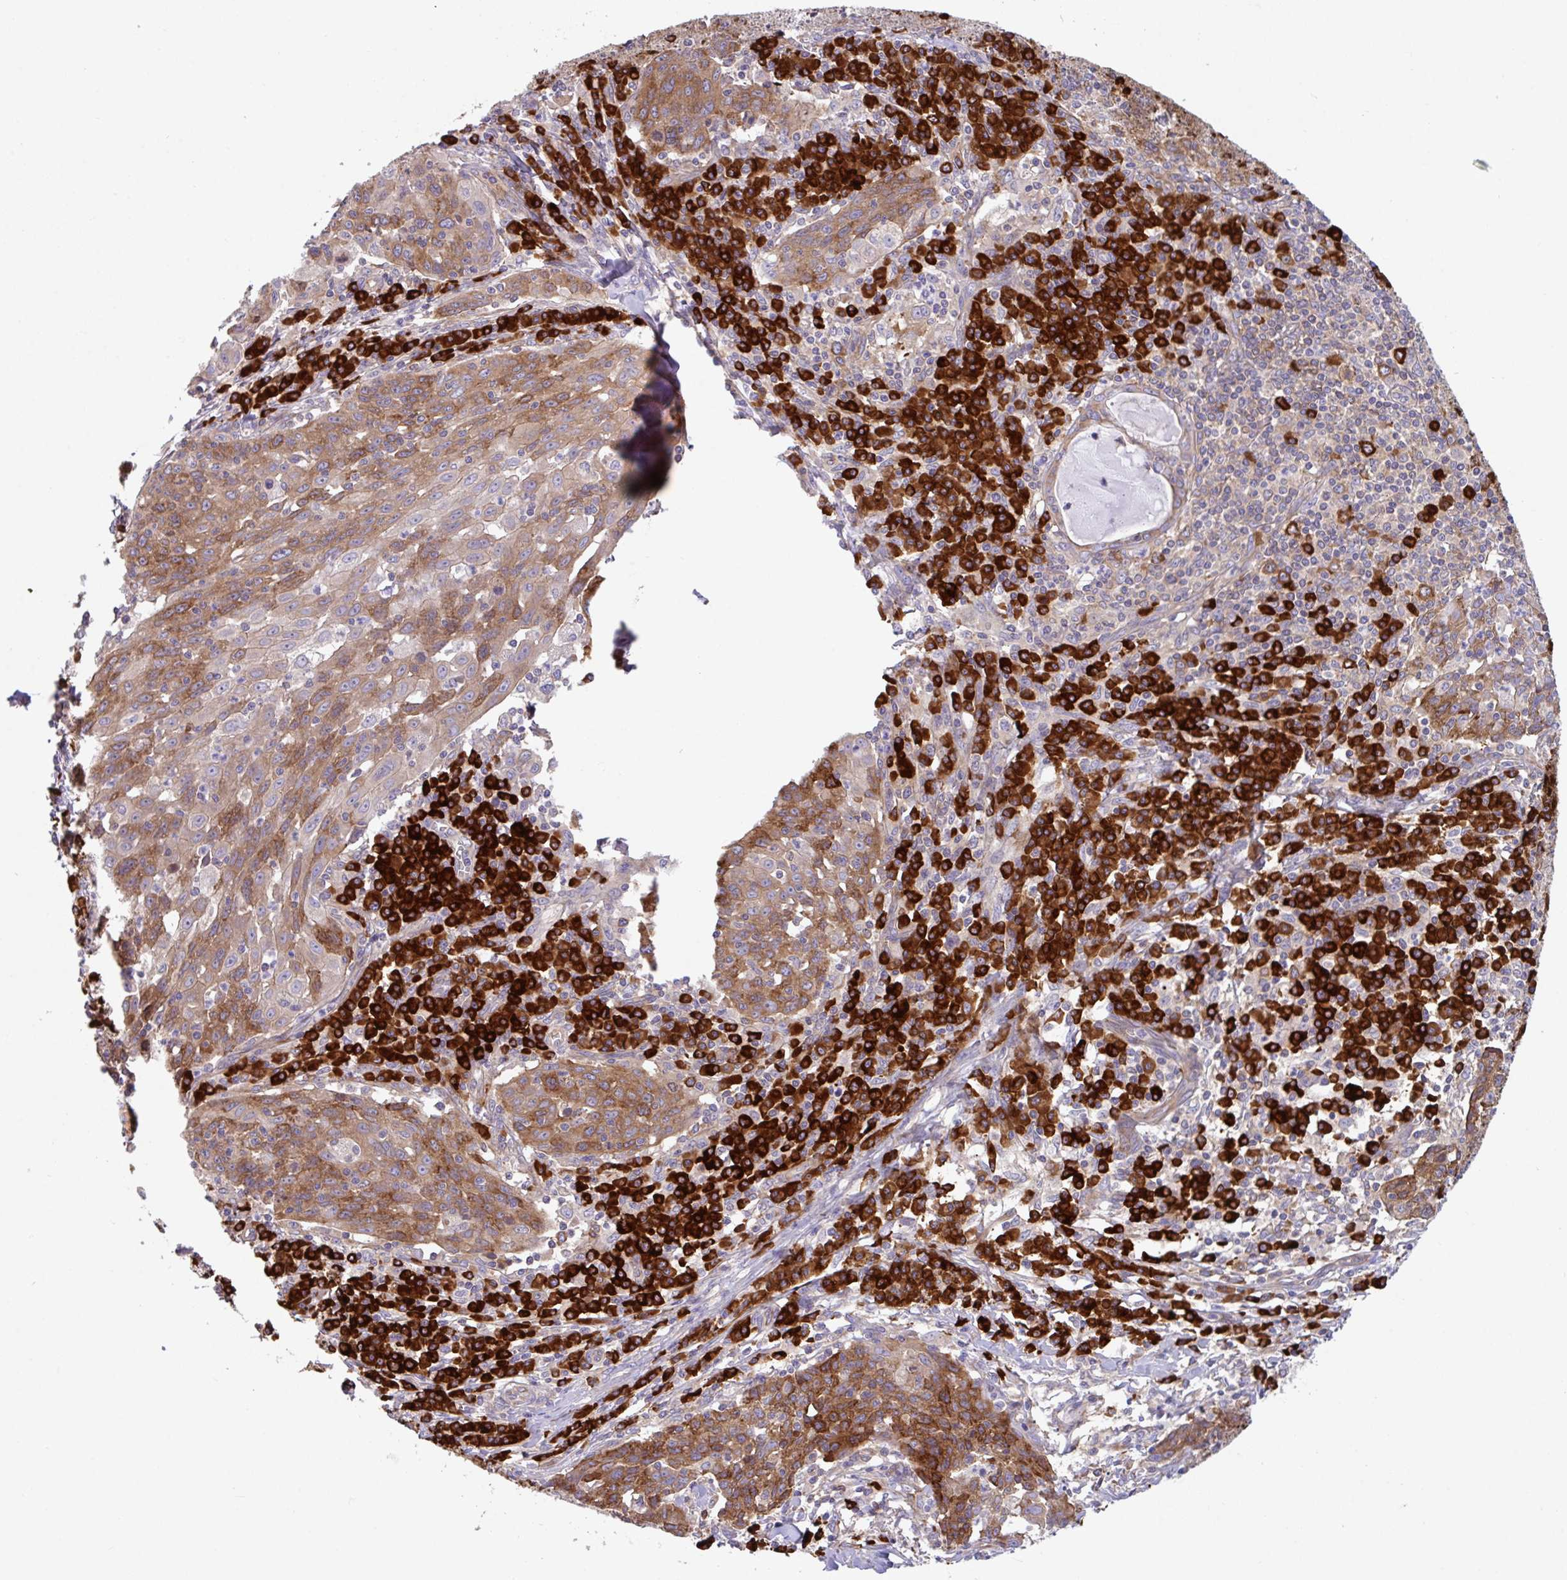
{"staining": {"intensity": "moderate", "quantity": ">75%", "location": "cytoplasmic/membranous"}, "tissue": "lung cancer", "cell_type": "Tumor cells", "image_type": "cancer", "snomed": [{"axis": "morphology", "description": "Squamous cell carcinoma, NOS"}, {"axis": "morphology", "description": "Squamous cell carcinoma, metastatic, NOS"}, {"axis": "topography", "description": "Bronchus"}, {"axis": "topography", "description": "Lung"}], "caption": "Immunohistochemical staining of lung cancer (squamous cell carcinoma) shows medium levels of moderate cytoplasmic/membranous positivity in approximately >75% of tumor cells.", "gene": "YARS2", "patient": {"sex": "male", "age": 62}}